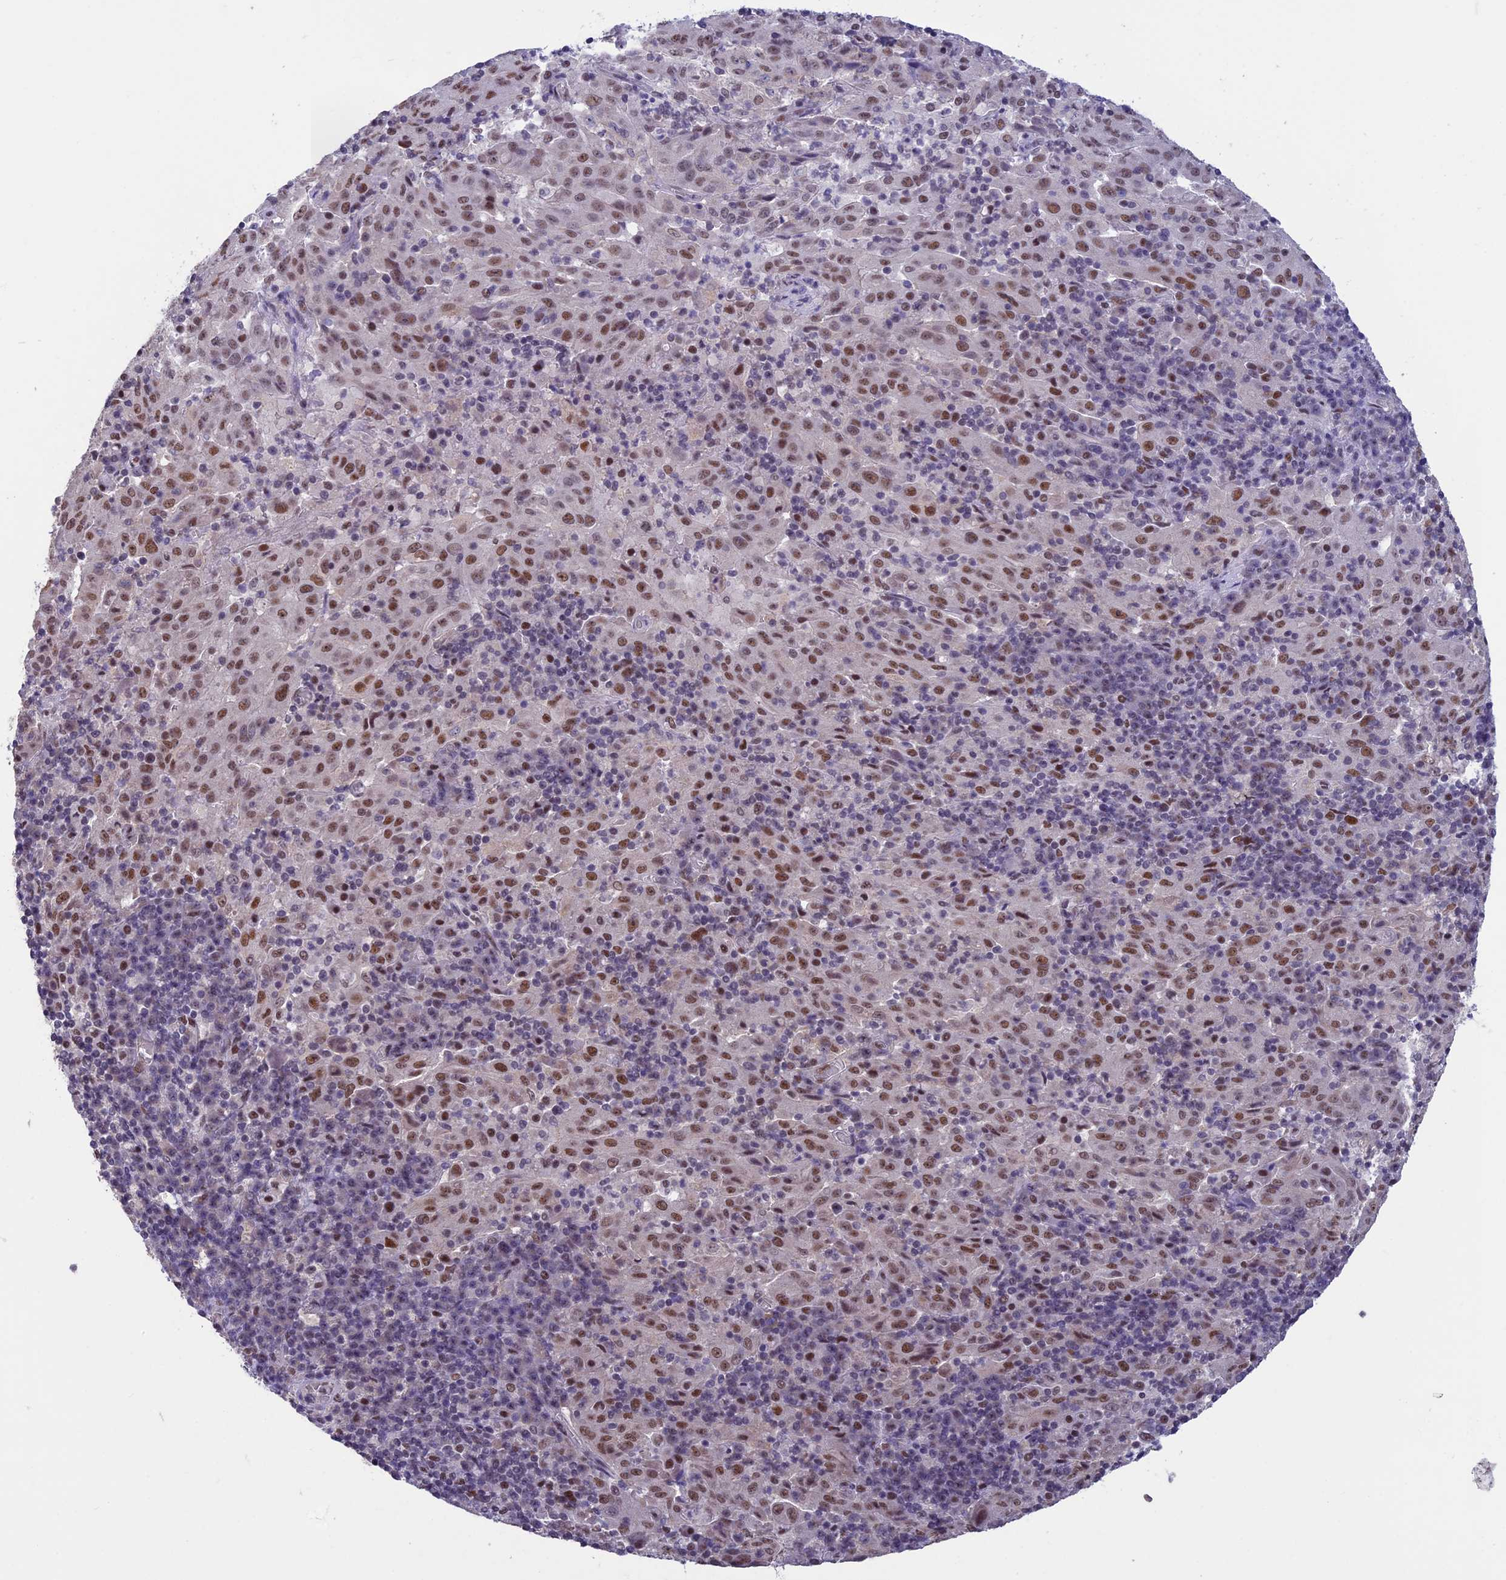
{"staining": {"intensity": "moderate", "quantity": ">75%", "location": "nuclear"}, "tissue": "pancreatic cancer", "cell_type": "Tumor cells", "image_type": "cancer", "snomed": [{"axis": "morphology", "description": "Adenocarcinoma, NOS"}, {"axis": "topography", "description": "Pancreas"}], "caption": "Immunohistochemistry of human pancreatic adenocarcinoma displays medium levels of moderate nuclear expression in approximately >75% of tumor cells.", "gene": "RNF40", "patient": {"sex": "male", "age": 63}}